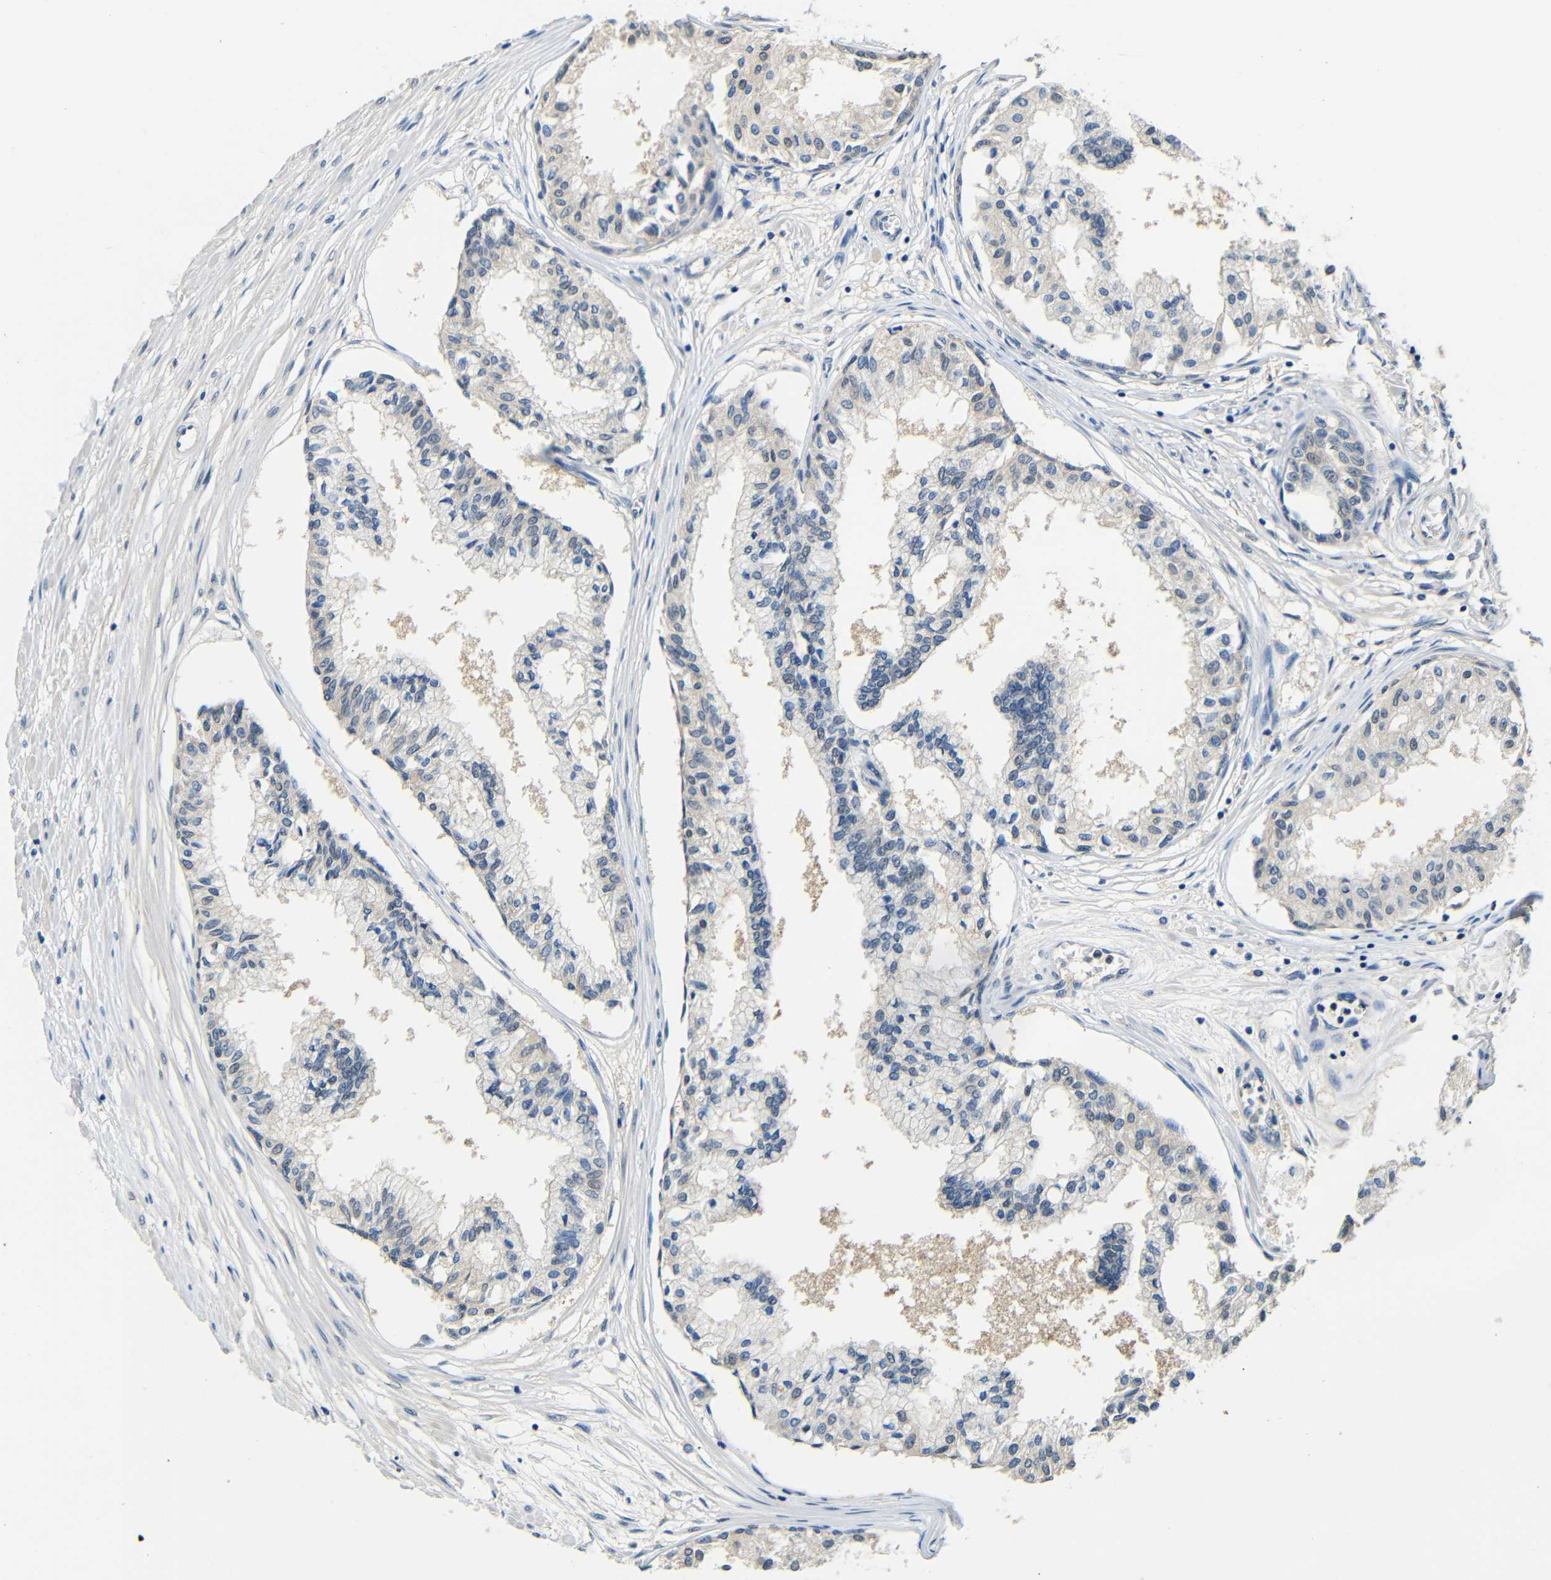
{"staining": {"intensity": "negative", "quantity": "none", "location": "none"}, "tissue": "prostate", "cell_type": "Glandular cells", "image_type": "normal", "snomed": [{"axis": "morphology", "description": "Normal tissue, NOS"}, {"axis": "topography", "description": "Prostate"}, {"axis": "topography", "description": "Seminal veicle"}], "caption": "Immunohistochemical staining of benign prostate exhibits no significant positivity in glandular cells. (DAB immunohistochemistry (IHC) visualized using brightfield microscopy, high magnification).", "gene": "ADAP1", "patient": {"sex": "male", "age": 60}}